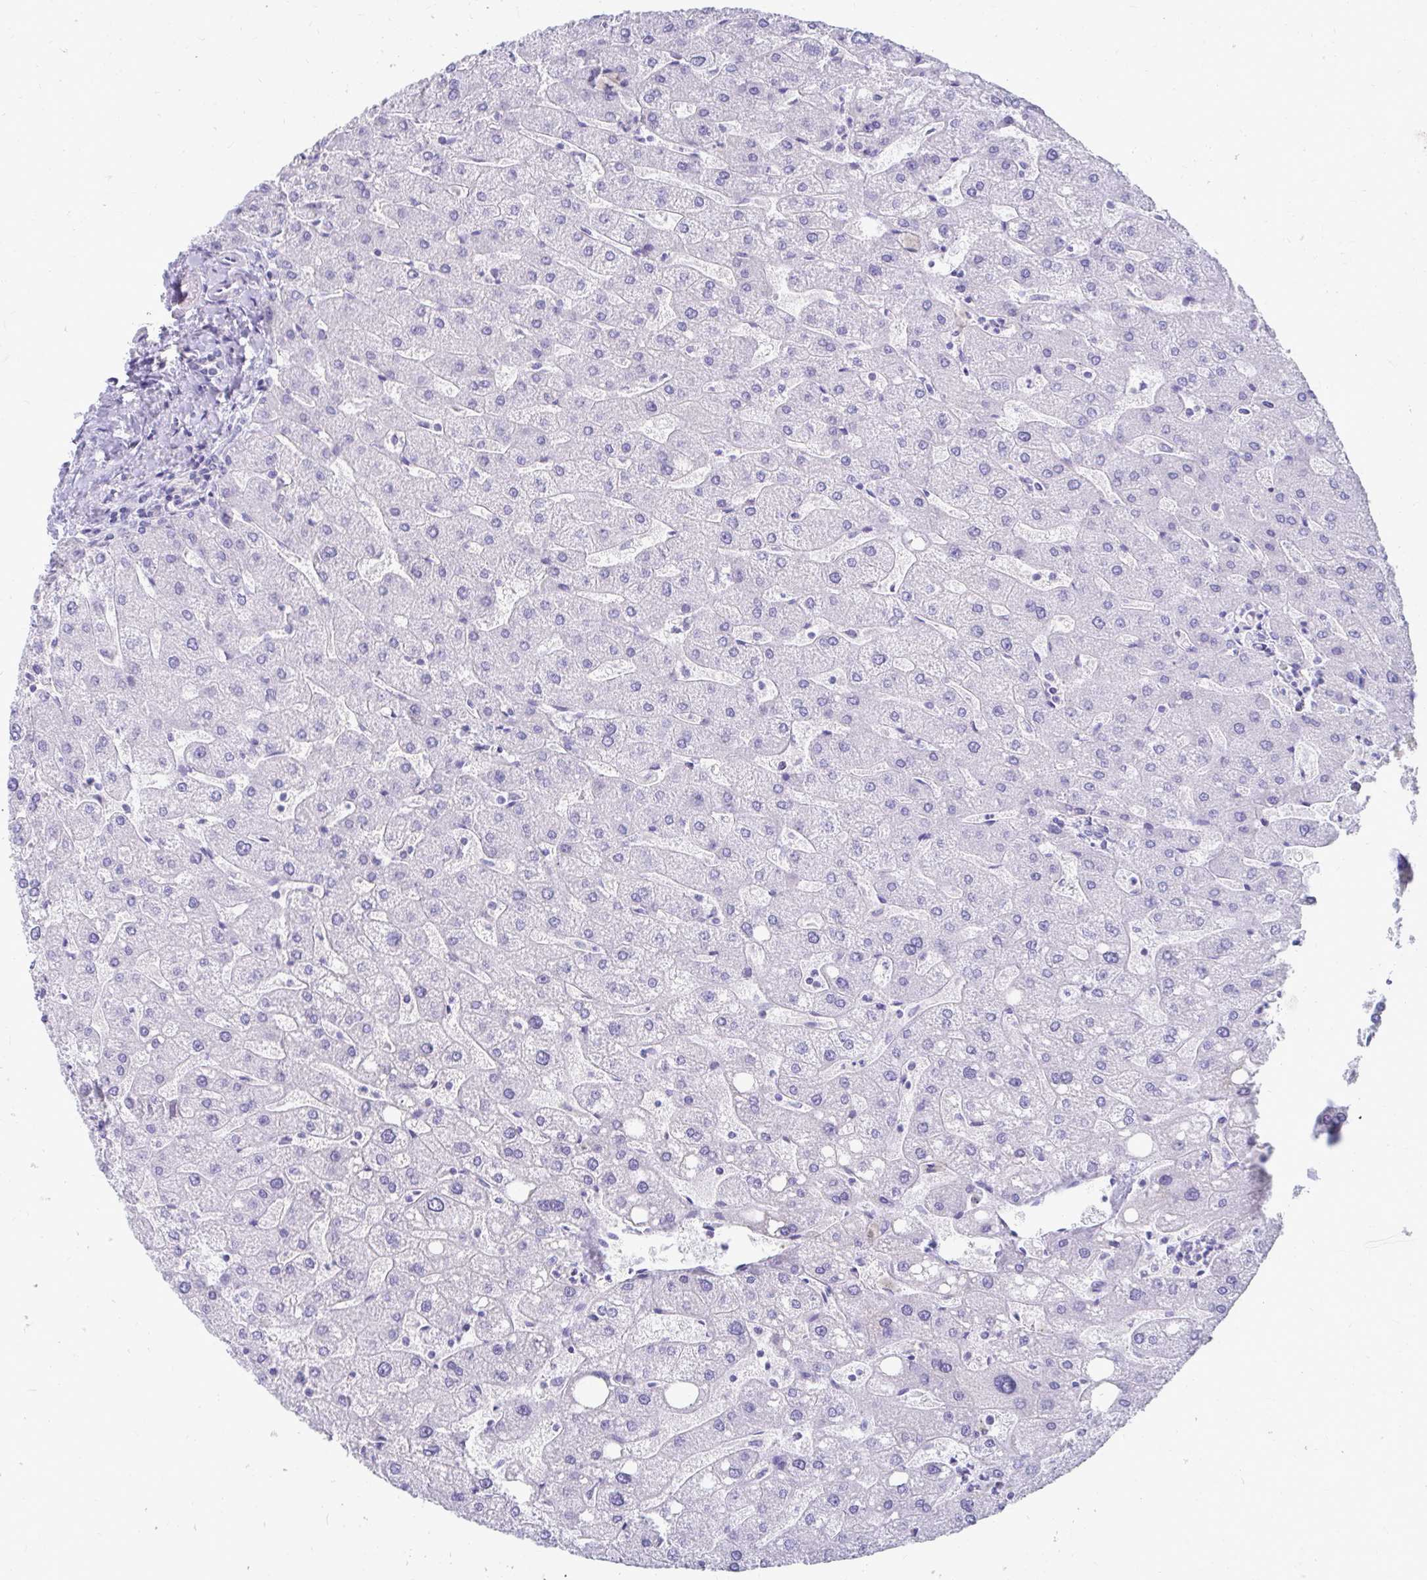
{"staining": {"intensity": "negative", "quantity": "none", "location": "none"}, "tissue": "liver", "cell_type": "Cholangiocytes", "image_type": "normal", "snomed": [{"axis": "morphology", "description": "Normal tissue, NOS"}, {"axis": "topography", "description": "Liver"}], "caption": "A photomicrograph of liver stained for a protein exhibits no brown staining in cholangiocytes. (DAB IHC with hematoxylin counter stain).", "gene": "C19orf81", "patient": {"sex": "male", "age": 67}}